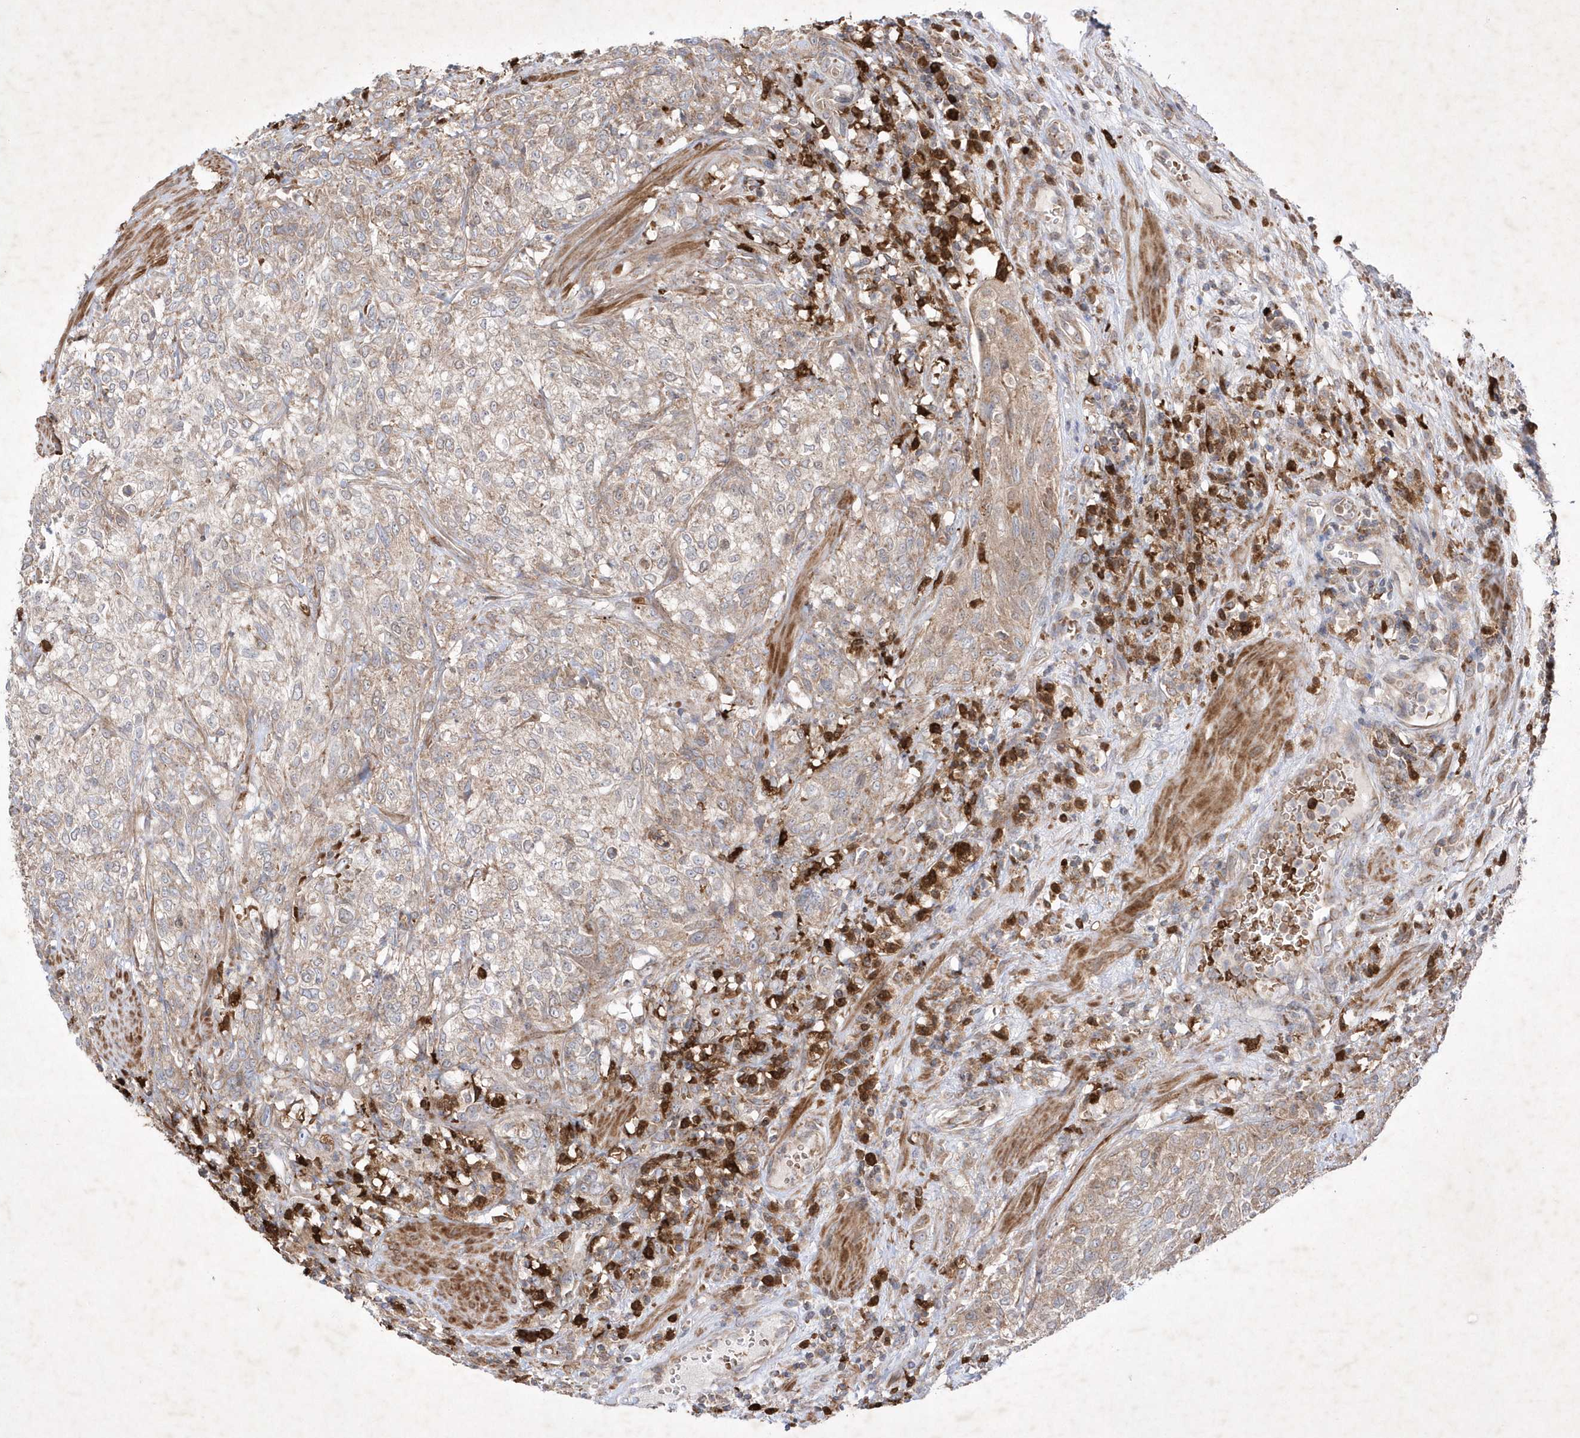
{"staining": {"intensity": "moderate", "quantity": ">75%", "location": "cytoplasmic/membranous"}, "tissue": "urothelial cancer", "cell_type": "Tumor cells", "image_type": "cancer", "snomed": [{"axis": "morphology", "description": "Urothelial carcinoma, High grade"}, {"axis": "topography", "description": "Urinary bladder"}], "caption": "An image of high-grade urothelial carcinoma stained for a protein exhibits moderate cytoplasmic/membranous brown staining in tumor cells. (Brightfield microscopy of DAB IHC at high magnification).", "gene": "OPA1", "patient": {"sex": "male", "age": 35}}